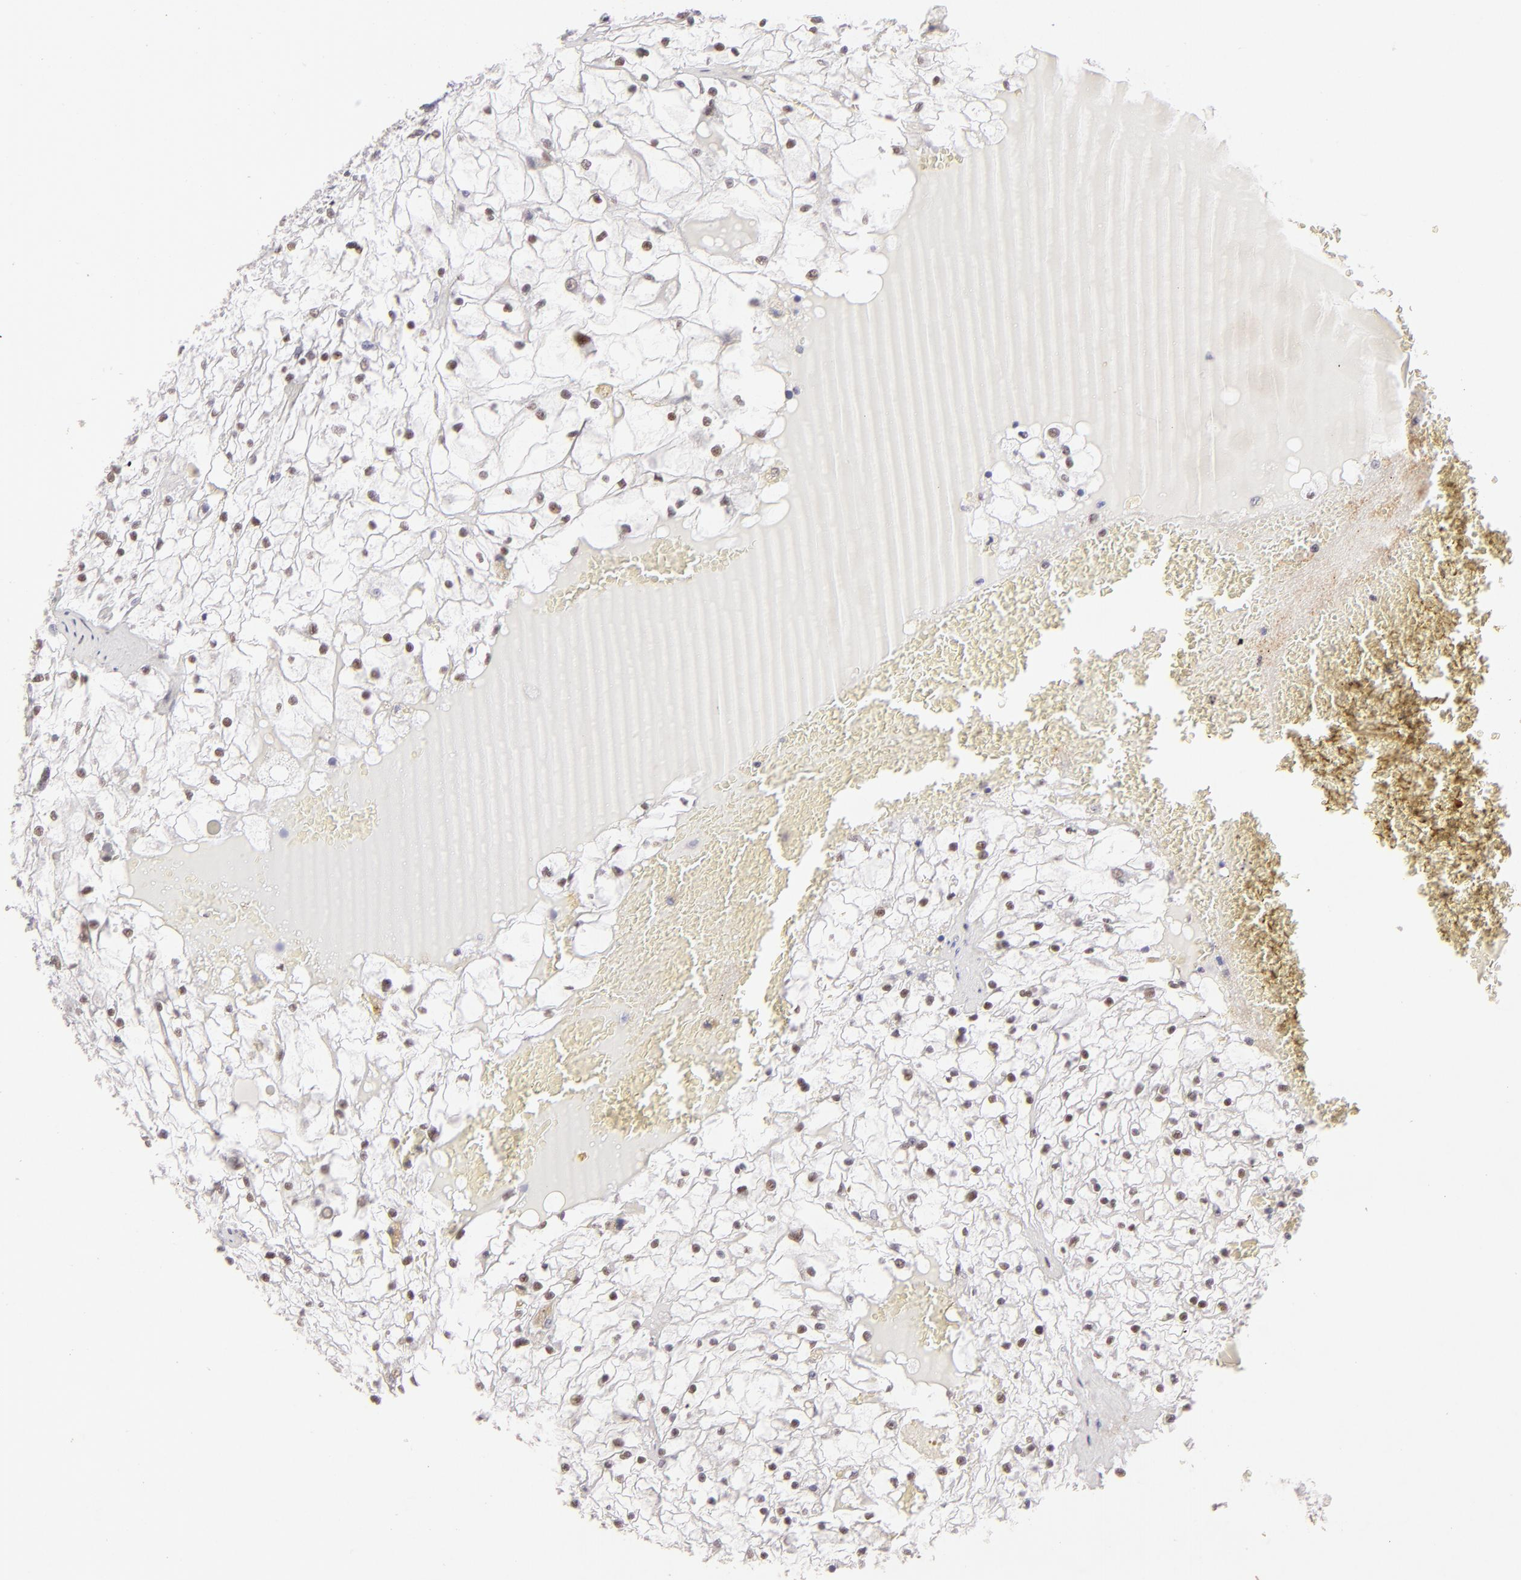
{"staining": {"intensity": "negative", "quantity": "none", "location": "none"}, "tissue": "renal cancer", "cell_type": "Tumor cells", "image_type": "cancer", "snomed": [{"axis": "morphology", "description": "Adenocarcinoma, NOS"}, {"axis": "topography", "description": "Kidney"}], "caption": "There is no significant expression in tumor cells of renal cancer (adenocarcinoma).", "gene": "POU2F1", "patient": {"sex": "male", "age": 61}}